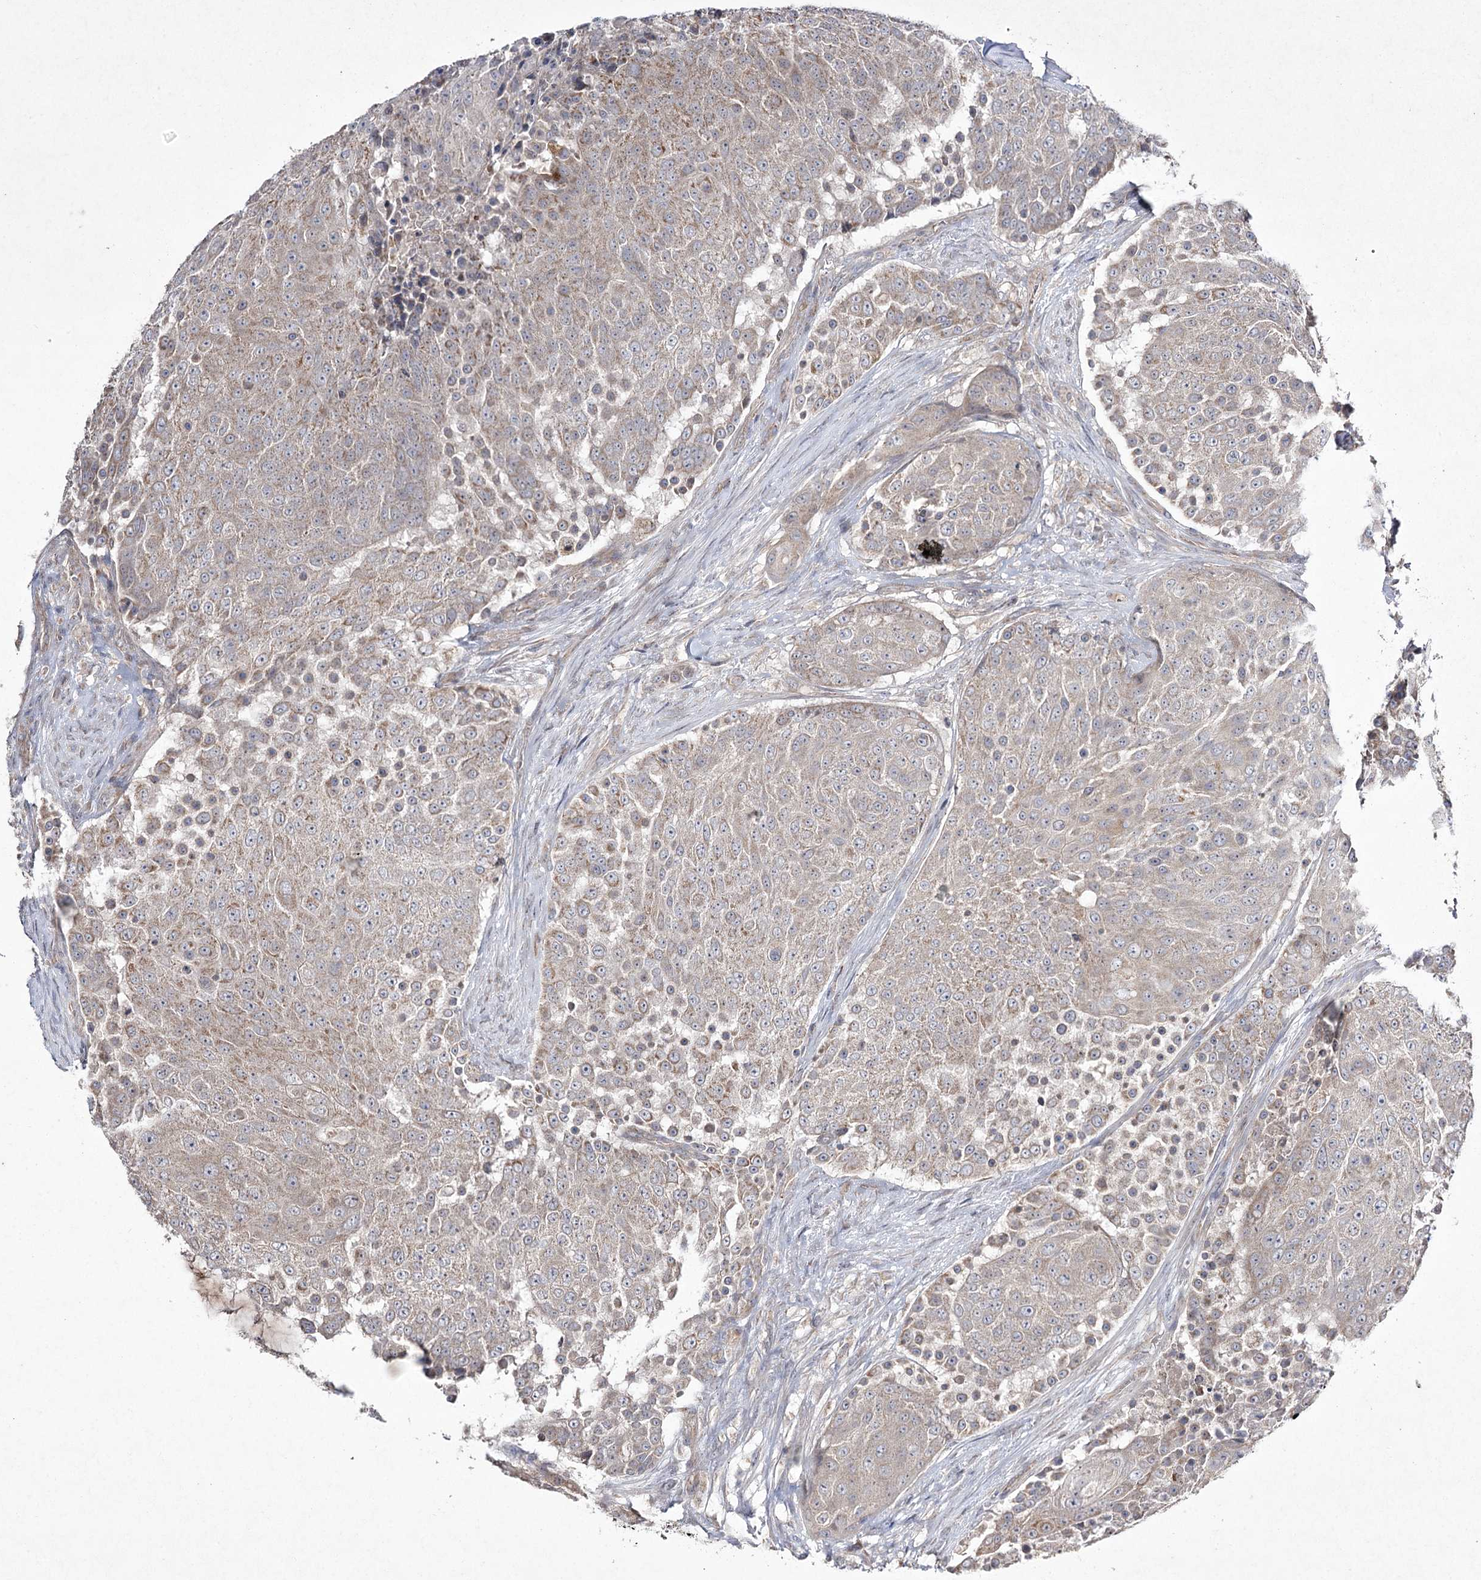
{"staining": {"intensity": "weak", "quantity": "<25%", "location": "cytoplasmic/membranous"}, "tissue": "urothelial cancer", "cell_type": "Tumor cells", "image_type": "cancer", "snomed": [{"axis": "morphology", "description": "Urothelial carcinoma, High grade"}, {"axis": "topography", "description": "Urinary bladder"}], "caption": "The image reveals no significant staining in tumor cells of urothelial cancer.", "gene": "FANCL", "patient": {"sex": "female", "age": 63}}